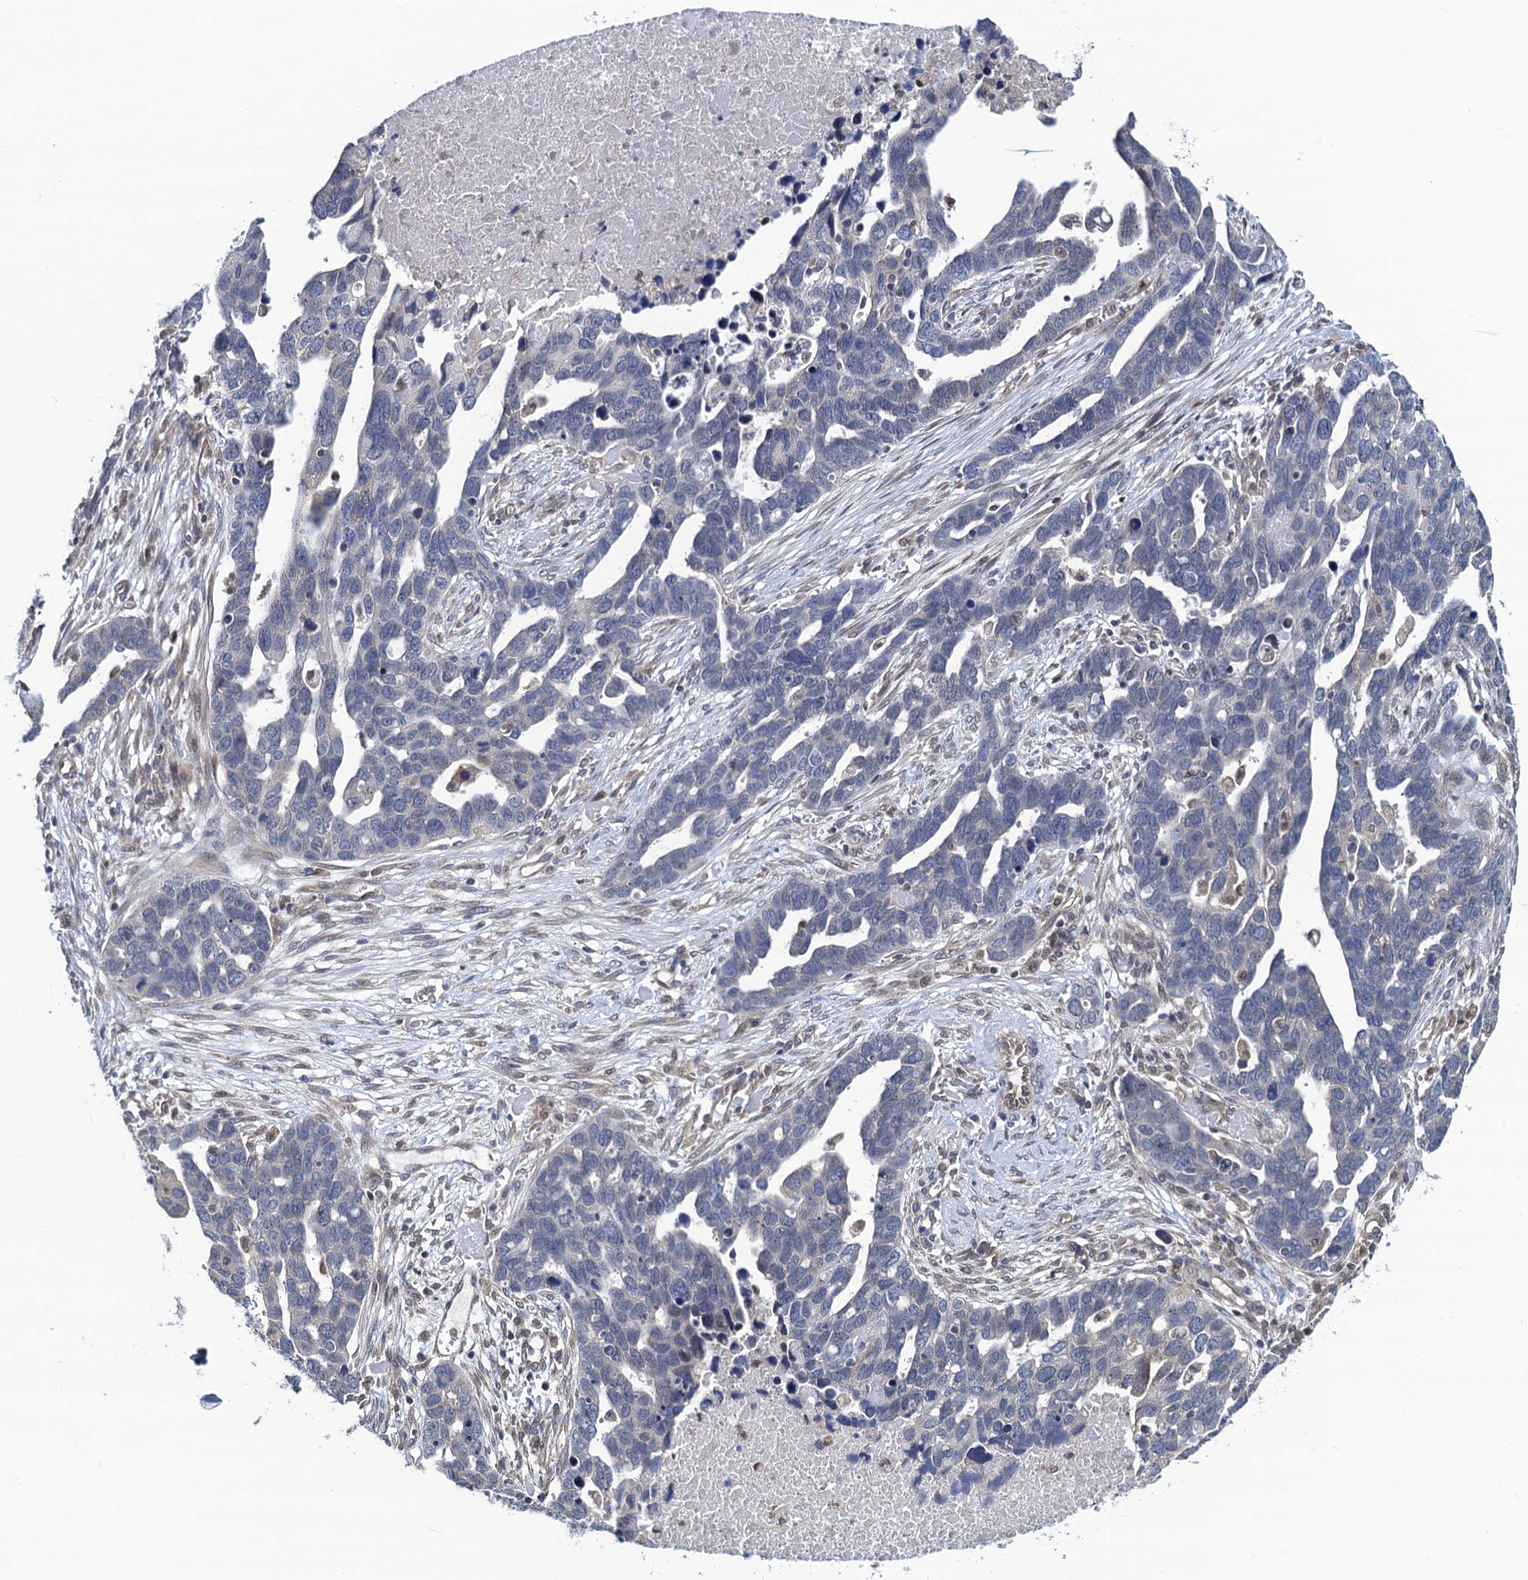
{"staining": {"intensity": "negative", "quantity": "none", "location": "none"}, "tissue": "ovarian cancer", "cell_type": "Tumor cells", "image_type": "cancer", "snomed": [{"axis": "morphology", "description": "Cystadenocarcinoma, serous, NOS"}, {"axis": "topography", "description": "Ovary"}], "caption": "High magnification brightfield microscopy of serous cystadenocarcinoma (ovarian) stained with DAB (brown) and counterstained with hematoxylin (blue): tumor cells show no significant staining.", "gene": "RNF125", "patient": {"sex": "female", "age": 54}}